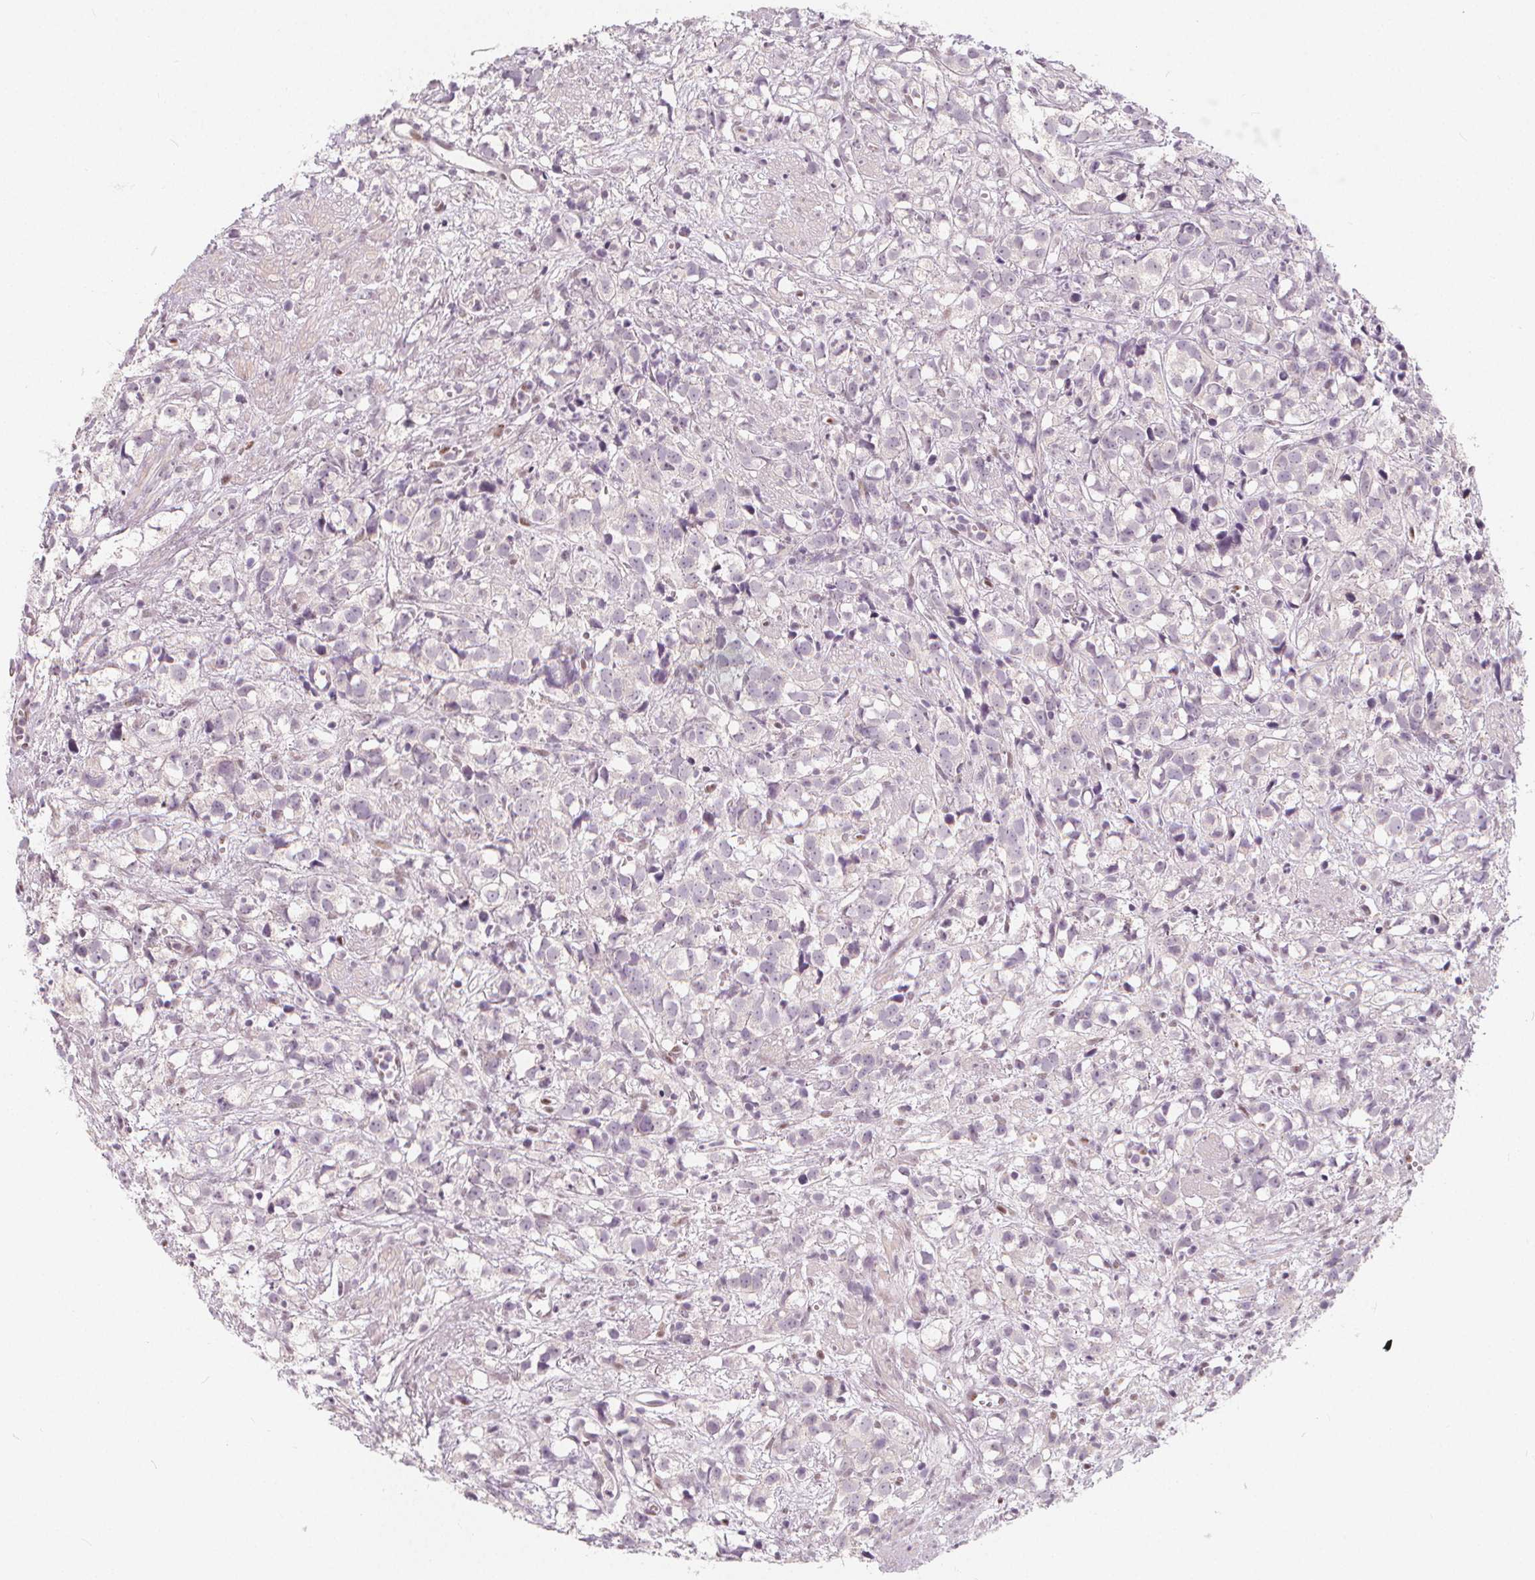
{"staining": {"intensity": "negative", "quantity": "none", "location": "none"}, "tissue": "prostate cancer", "cell_type": "Tumor cells", "image_type": "cancer", "snomed": [{"axis": "morphology", "description": "Adenocarcinoma, High grade"}, {"axis": "topography", "description": "Prostate"}], "caption": "Tumor cells show no significant protein expression in prostate cancer. The staining was performed using DAB to visualize the protein expression in brown, while the nuclei were stained in blue with hematoxylin (Magnification: 20x).", "gene": "DRC3", "patient": {"sex": "male", "age": 68}}